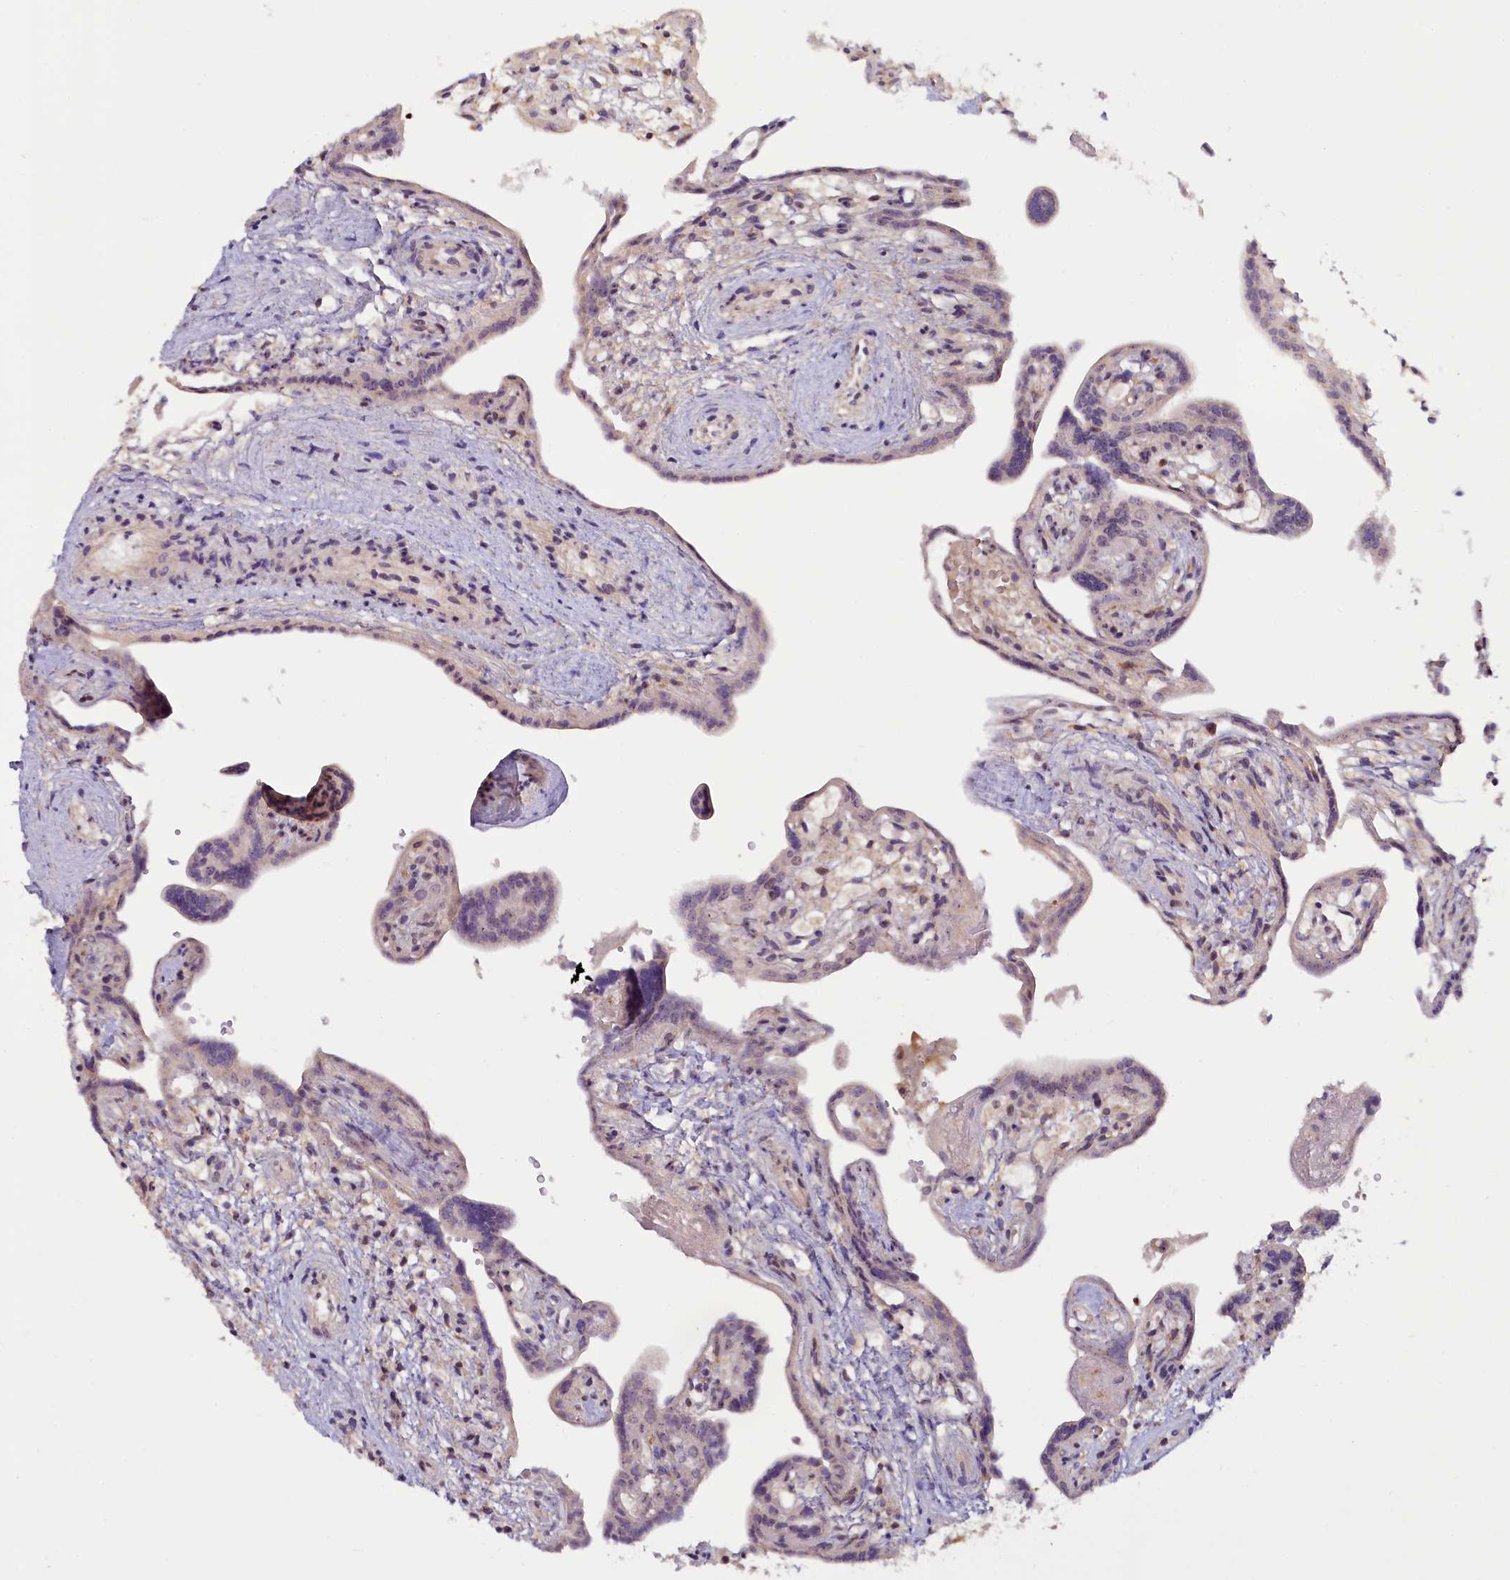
{"staining": {"intensity": "moderate", "quantity": "25%-75%", "location": "cytoplasmic/membranous,nuclear"}, "tissue": "placenta", "cell_type": "Trophoblastic cells", "image_type": "normal", "snomed": [{"axis": "morphology", "description": "Normal tissue, NOS"}, {"axis": "topography", "description": "Placenta"}], "caption": "Immunohistochemical staining of normal human placenta shows 25%-75% levels of moderate cytoplasmic/membranous,nuclear protein expression in about 25%-75% of trophoblastic cells.", "gene": "TCOF1", "patient": {"sex": "female", "age": 37}}